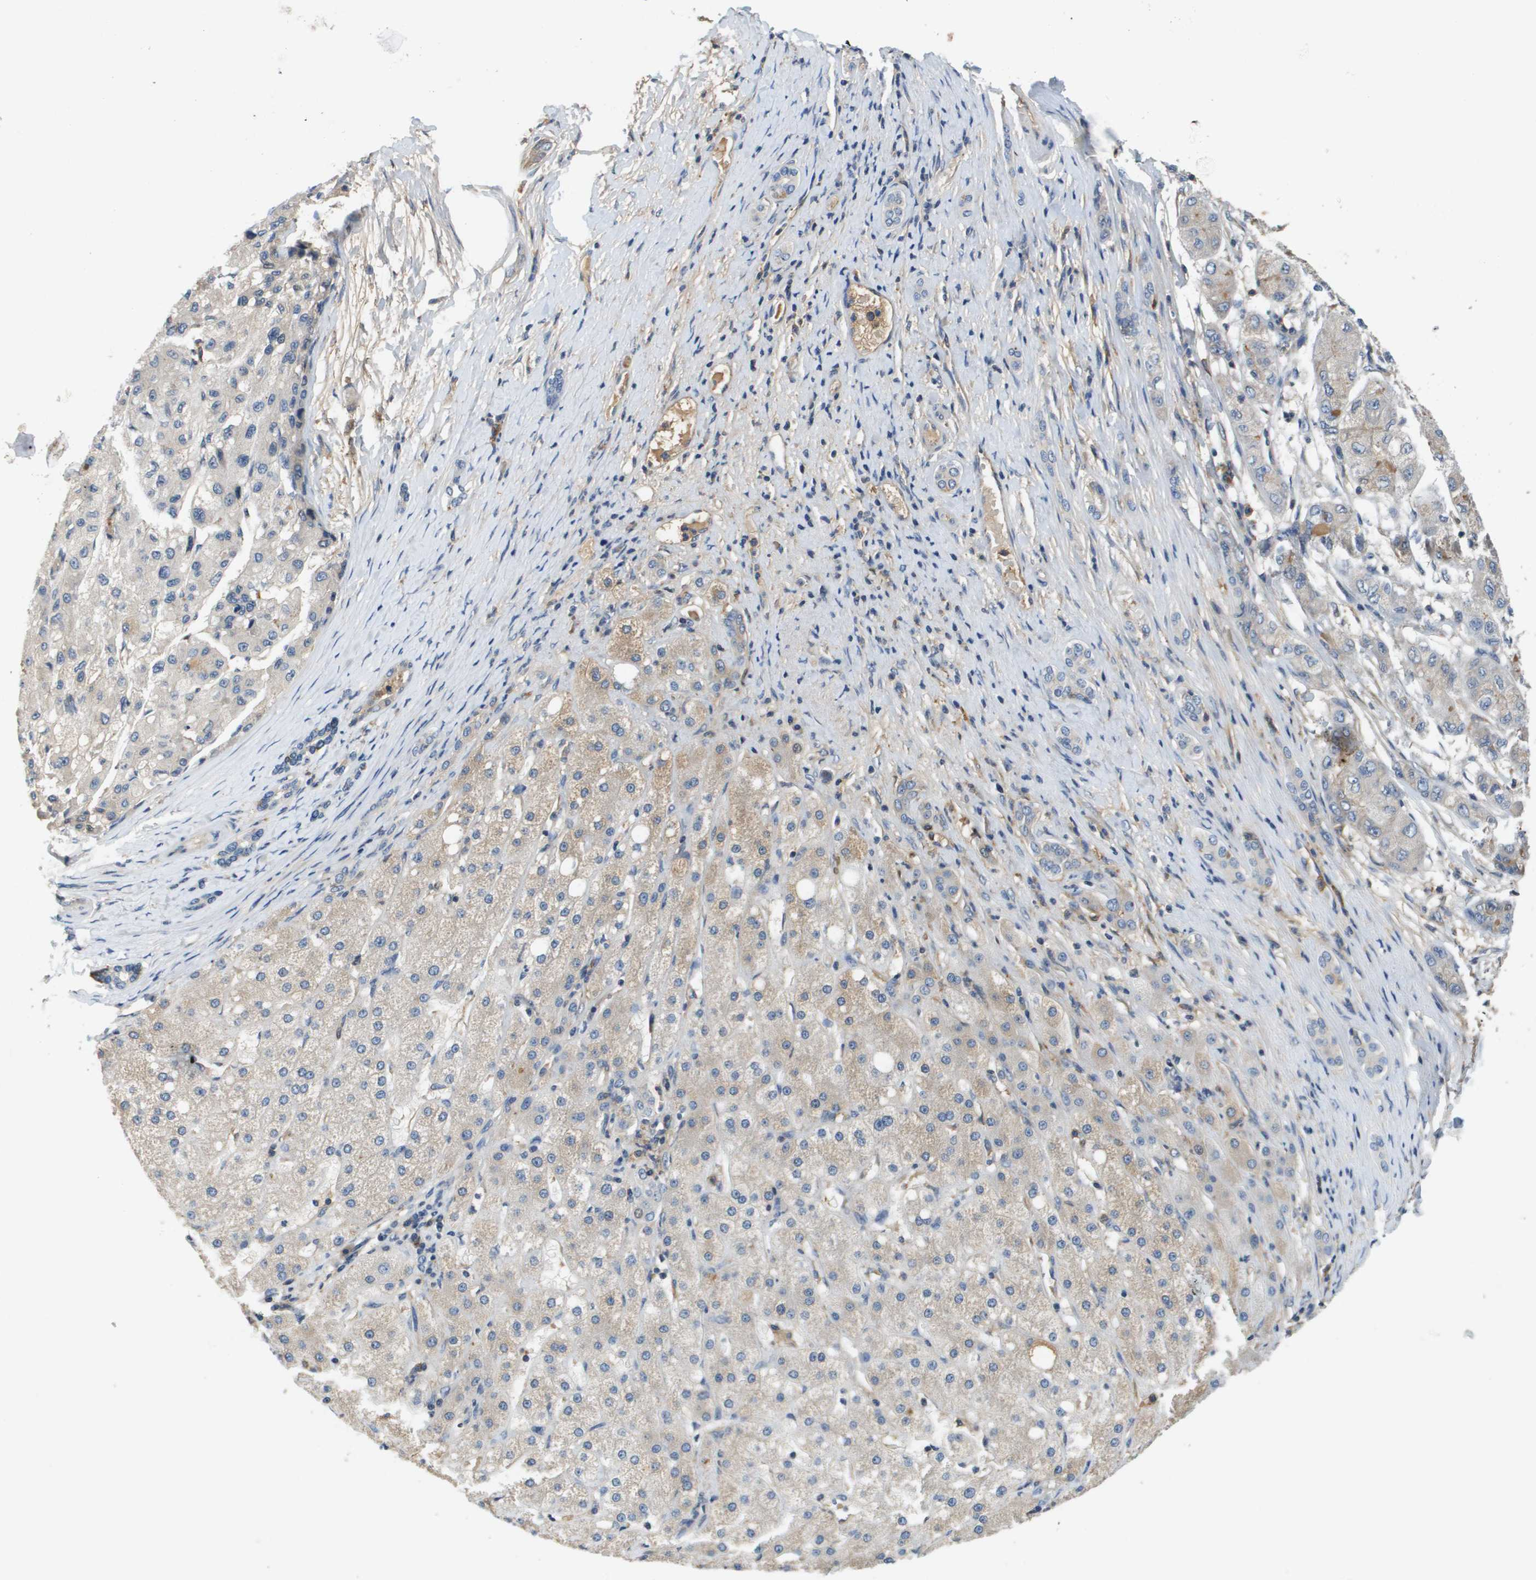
{"staining": {"intensity": "weak", "quantity": "<25%", "location": "cytoplasmic/membranous"}, "tissue": "liver cancer", "cell_type": "Tumor cells", "image_type": "cancer", "snomed": [{"axis": "morphology", "description": "Carcinoma, Hepatocellular, NOS"}, {"axis": "topography", "description": "Liver"}], "caption": "Tumor cells show no significant protein staining in liver hepatocellular carcinoma.", "gene": "SLC16A3", "patient": {"sex": "male", "age": 80}}